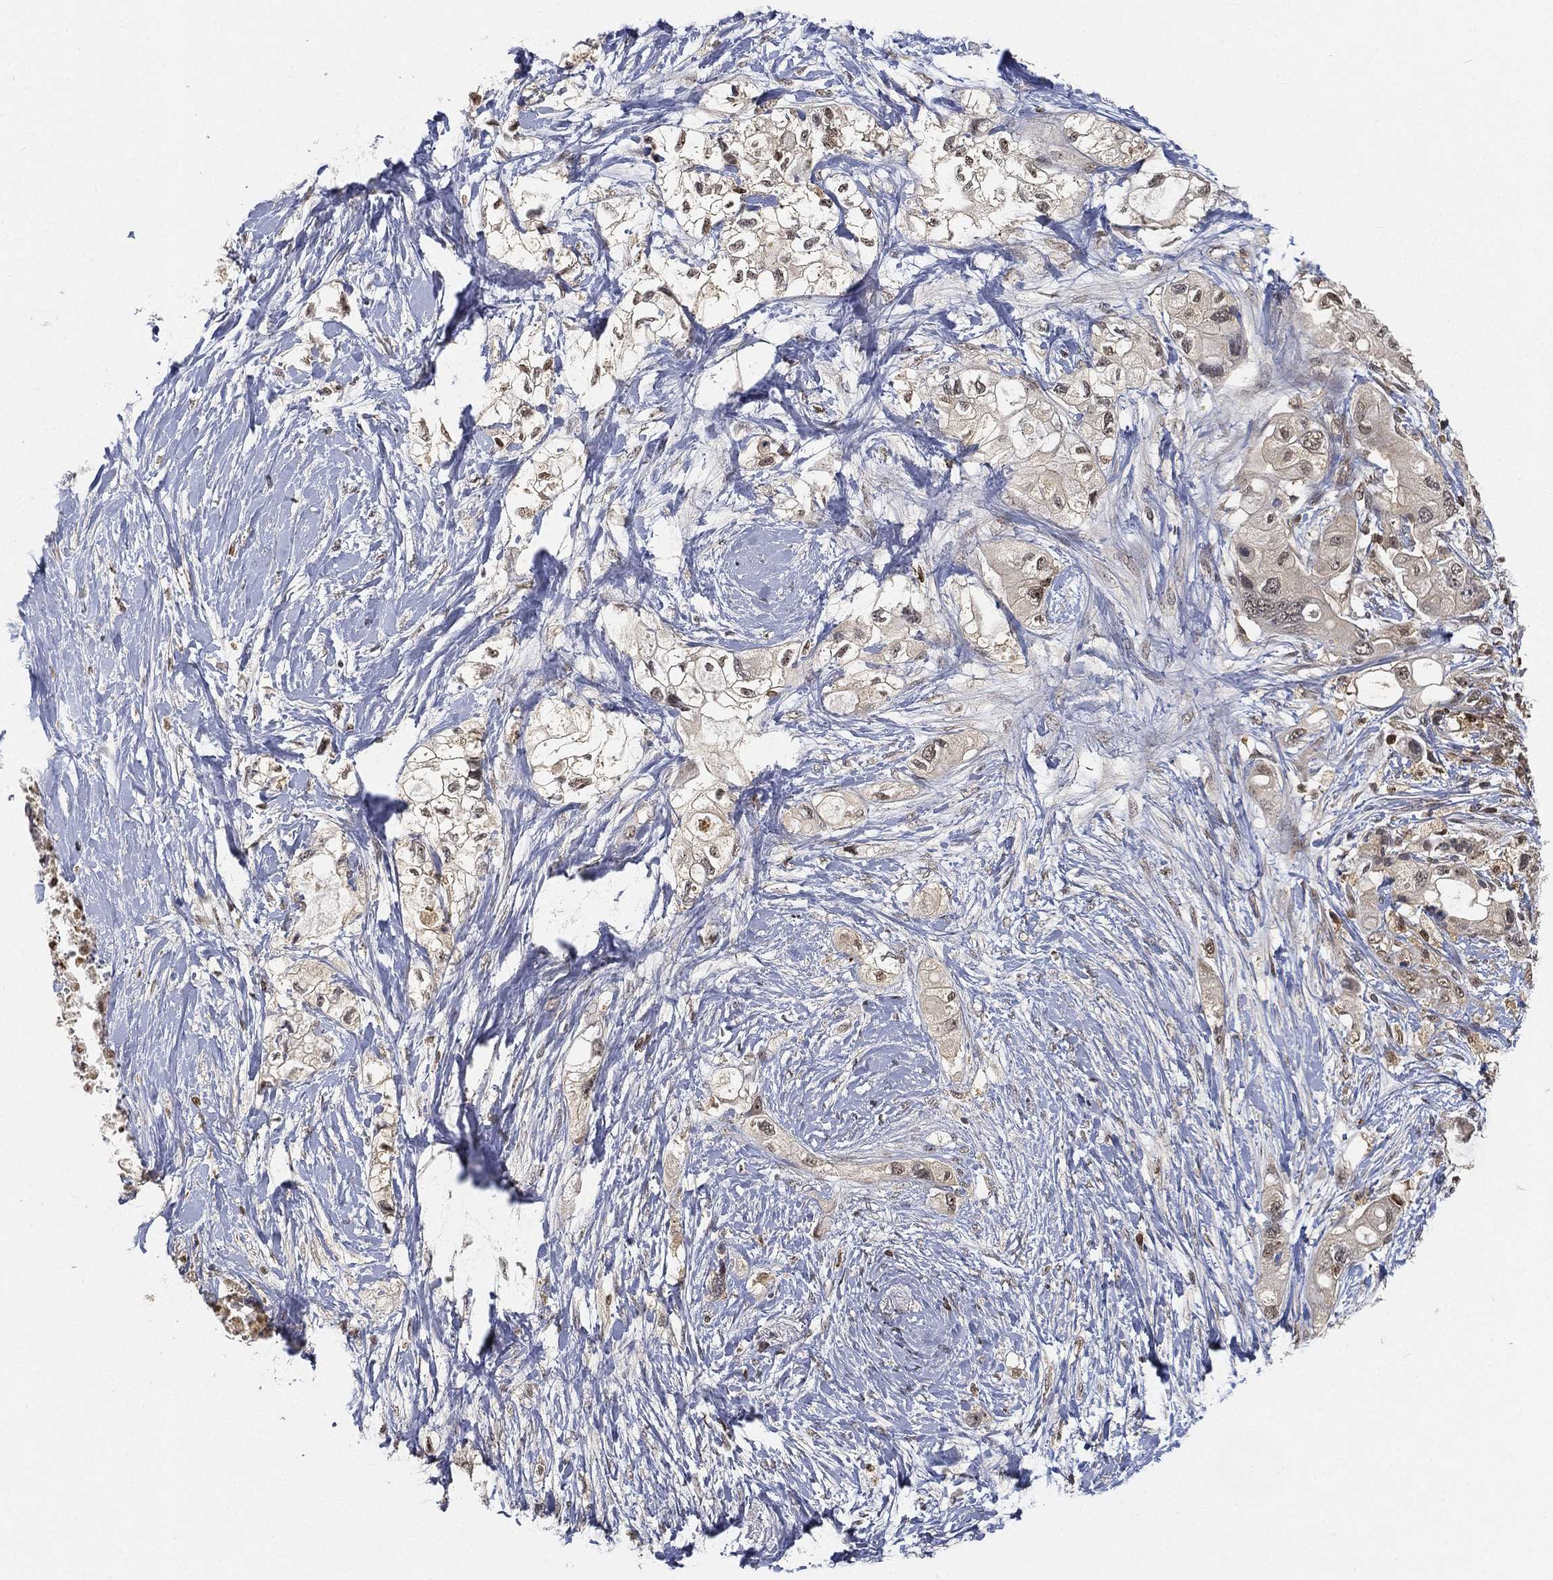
{"staining": {"intensity": "negative", "quantity": "none", "location": "none"}, "tissue": "pancreatic cancer", "cell_type": "Tumor cells", "image_type": "cancer", "snomed": [{"axis": "morphology", "description": "Adenocarcinoma, NOS"}, {"axis": "topography", "description": "Pancreas"}], "caption": "IHC of pancreatic cancer (adenocarcinoma) shows no expression in tumor cells.", "gene": "WDR26", "patient": {"sex": "female", "age": 56}}